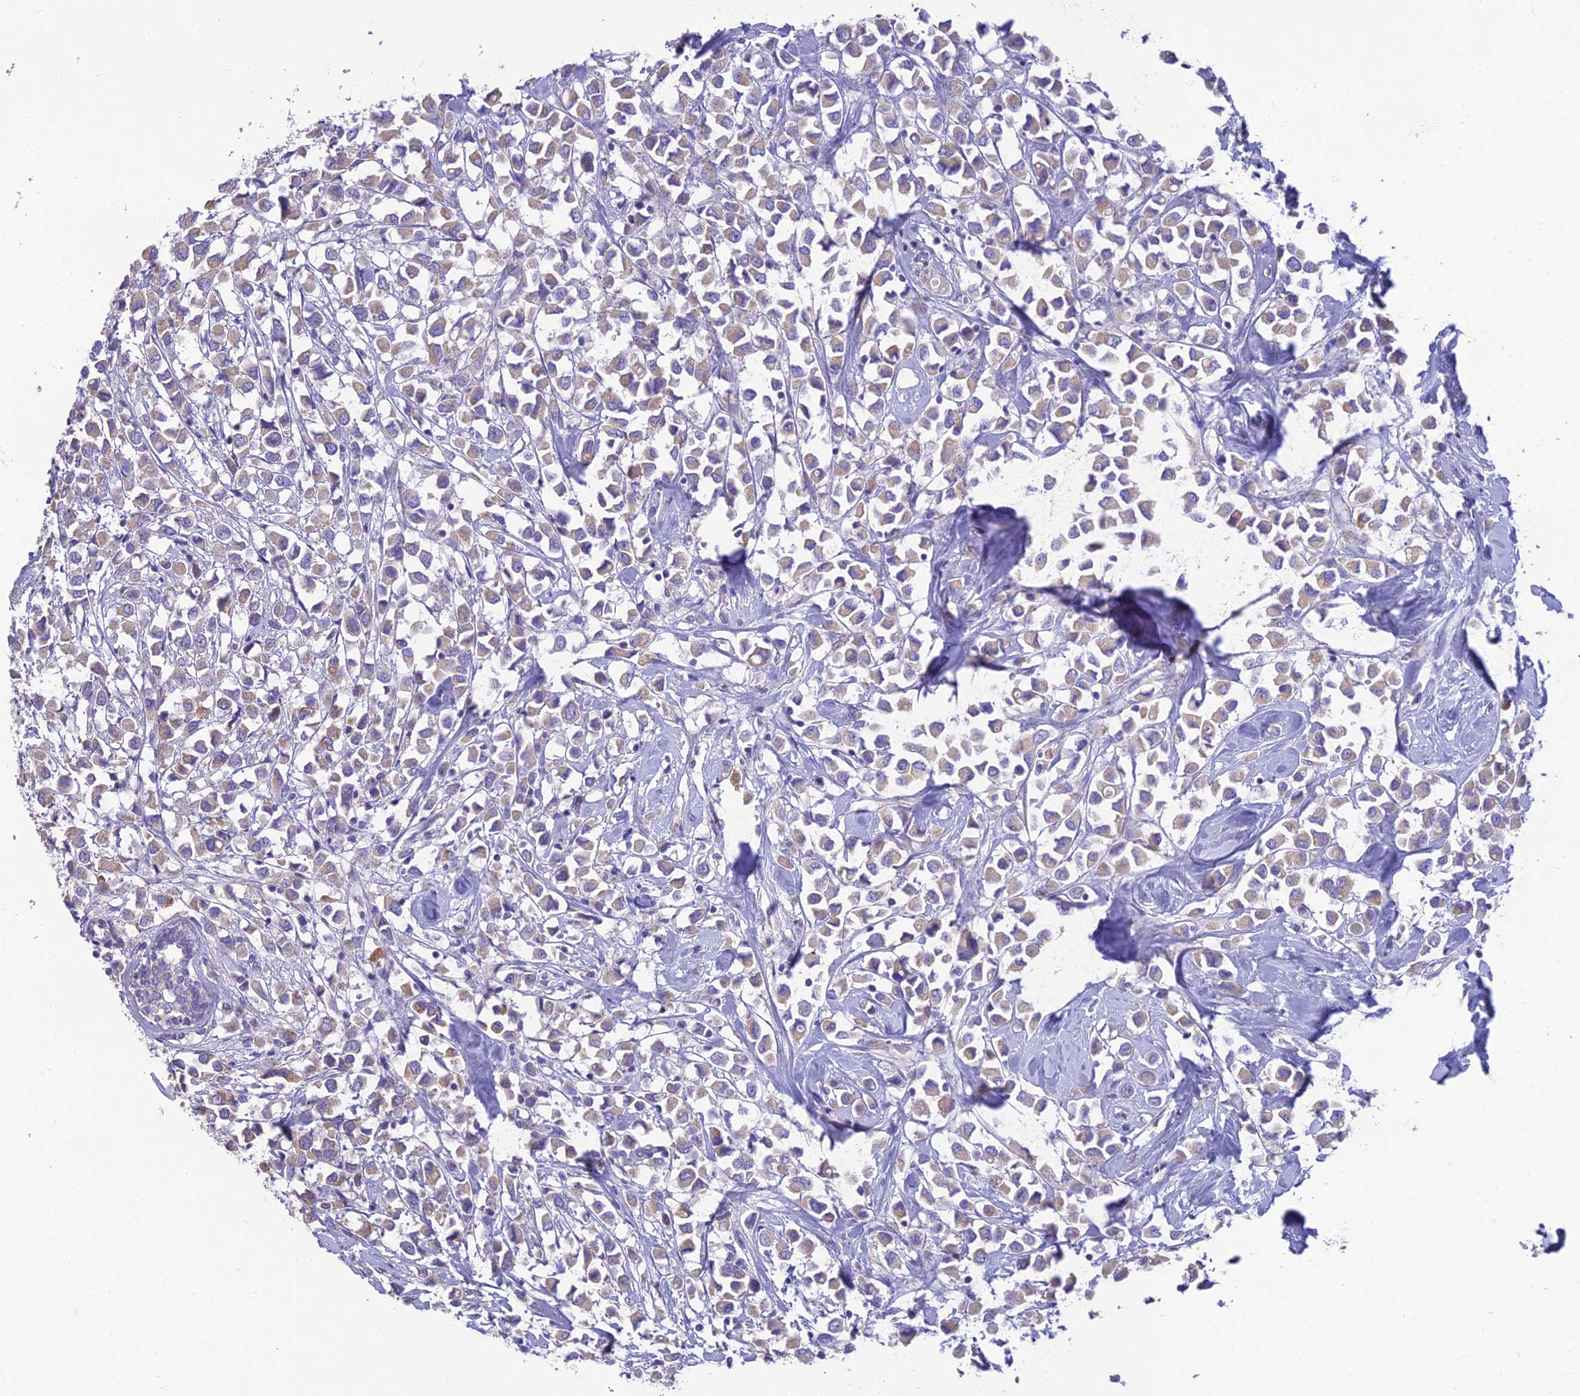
{"staining": {"intensity": "weak", "quantity": ">75%", "location": "cytoplasmic/membranous"}, "tissue": "breast cancer", "cell_type": "Tumor cells", "image_type": "cancer", "snomed": [{"axis": "morphology", "description": "Duct carcinoma"}, {"axis": "topography", "description": "Breast"}], "caption": "The immunohistochemical stain highlights weak cytoplasmic/membranous positivity in tumor cells of breast cancer tissue. The protein of interest is stained brown, and the nuclei are stained in blue (DAB (3,3'-diaminobenzidine) IHC with brightfield microscopy, high magnification).", "gene": "HSD17B2", "patient": {"sex": "female", "age": 61}}